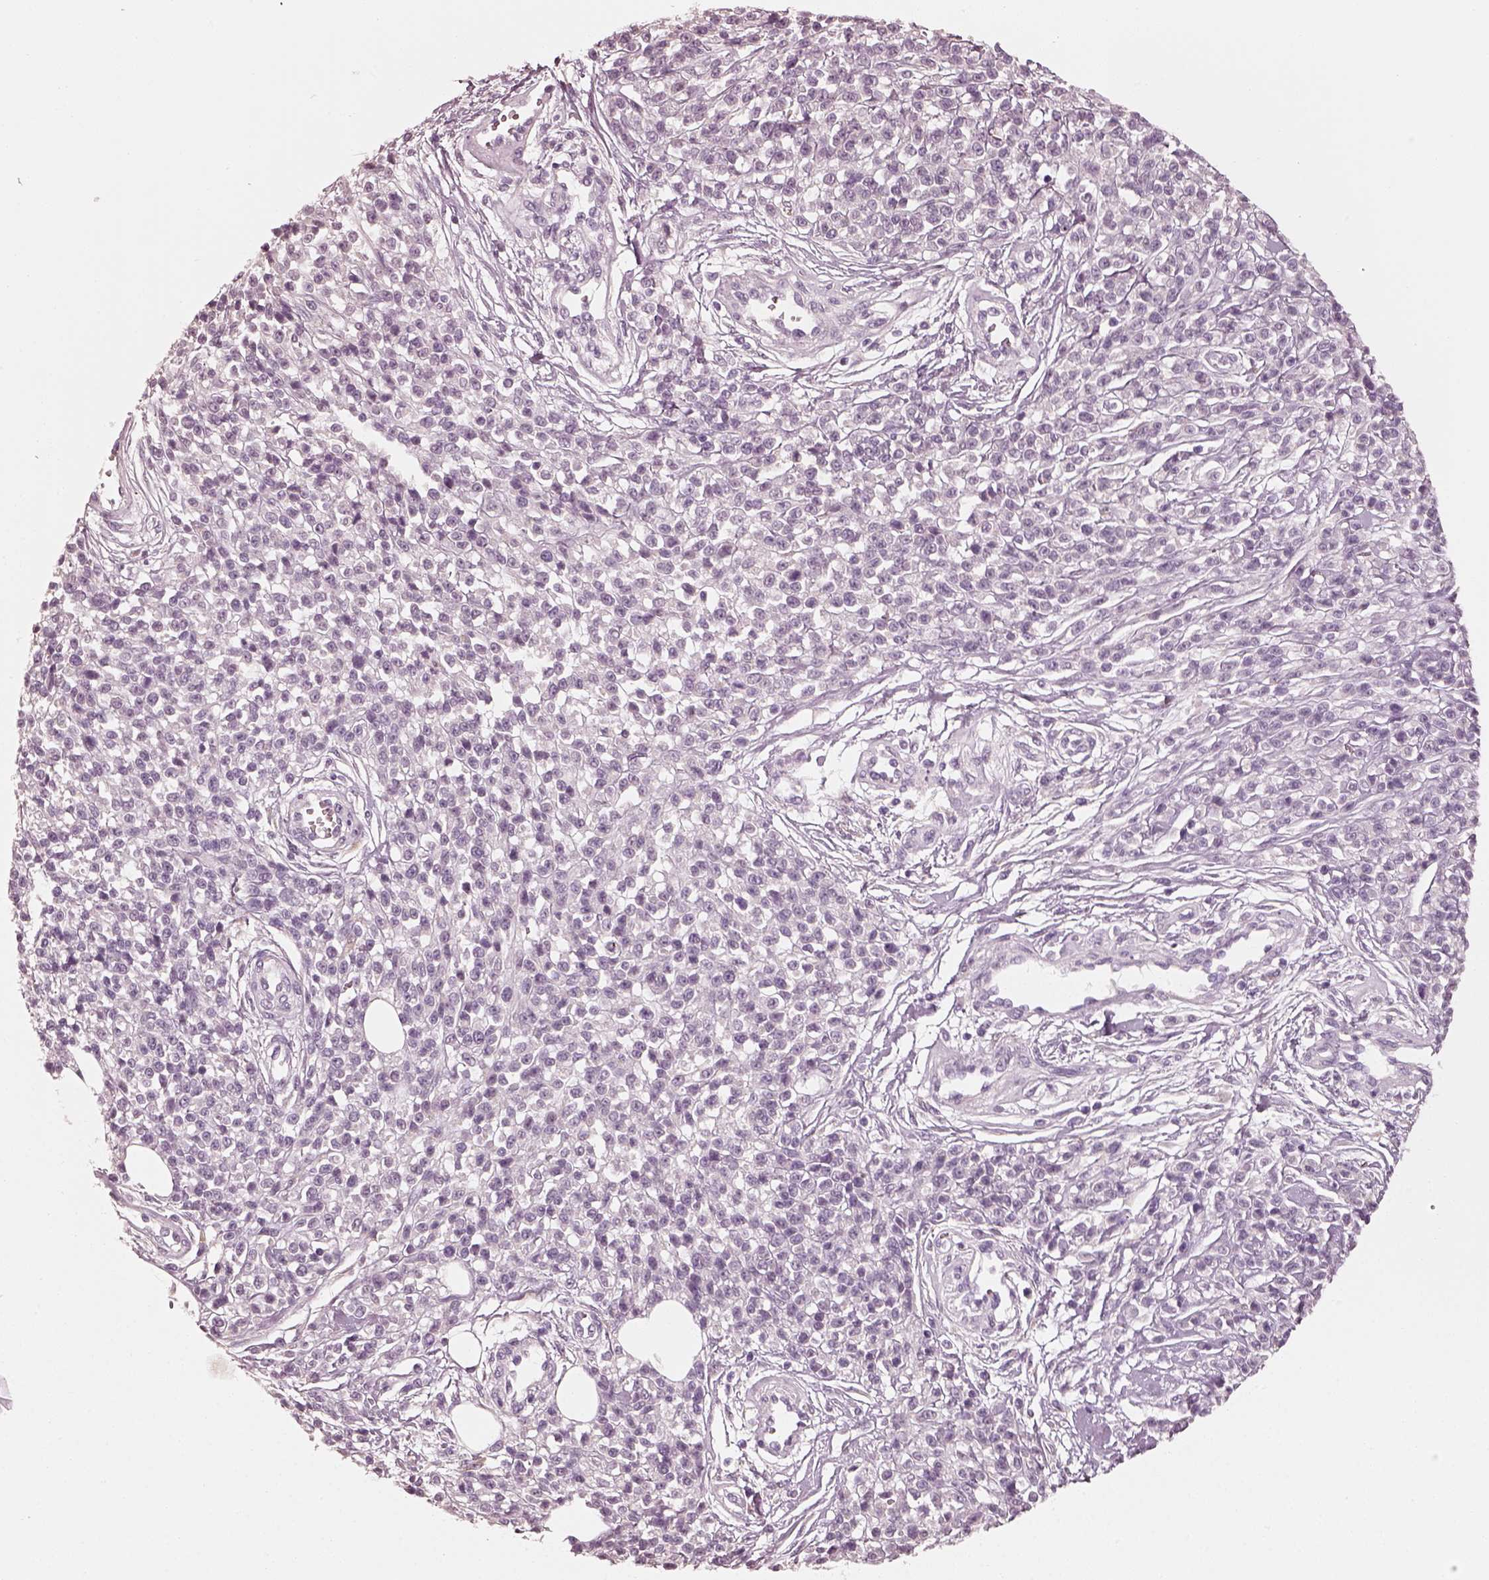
{"staining": {"intensity": "negative", "quantity": "none", "location": "none"}, "tissue": "melanoma", "cell_type": "Tumor cells", "image_type": "cancer", "snomed": [{"axis": "morphology", "description": "Malignant melanoma, NOS"}, {"axis": "topography", "description": "Skin"}, {"axis": "topography", "description": "Skin of trunk"}], "caption": "There is no significant positivity in tumor cells of melanoma.", "gene": "RS1", "patient": {"sex": "male", "age": 74}}